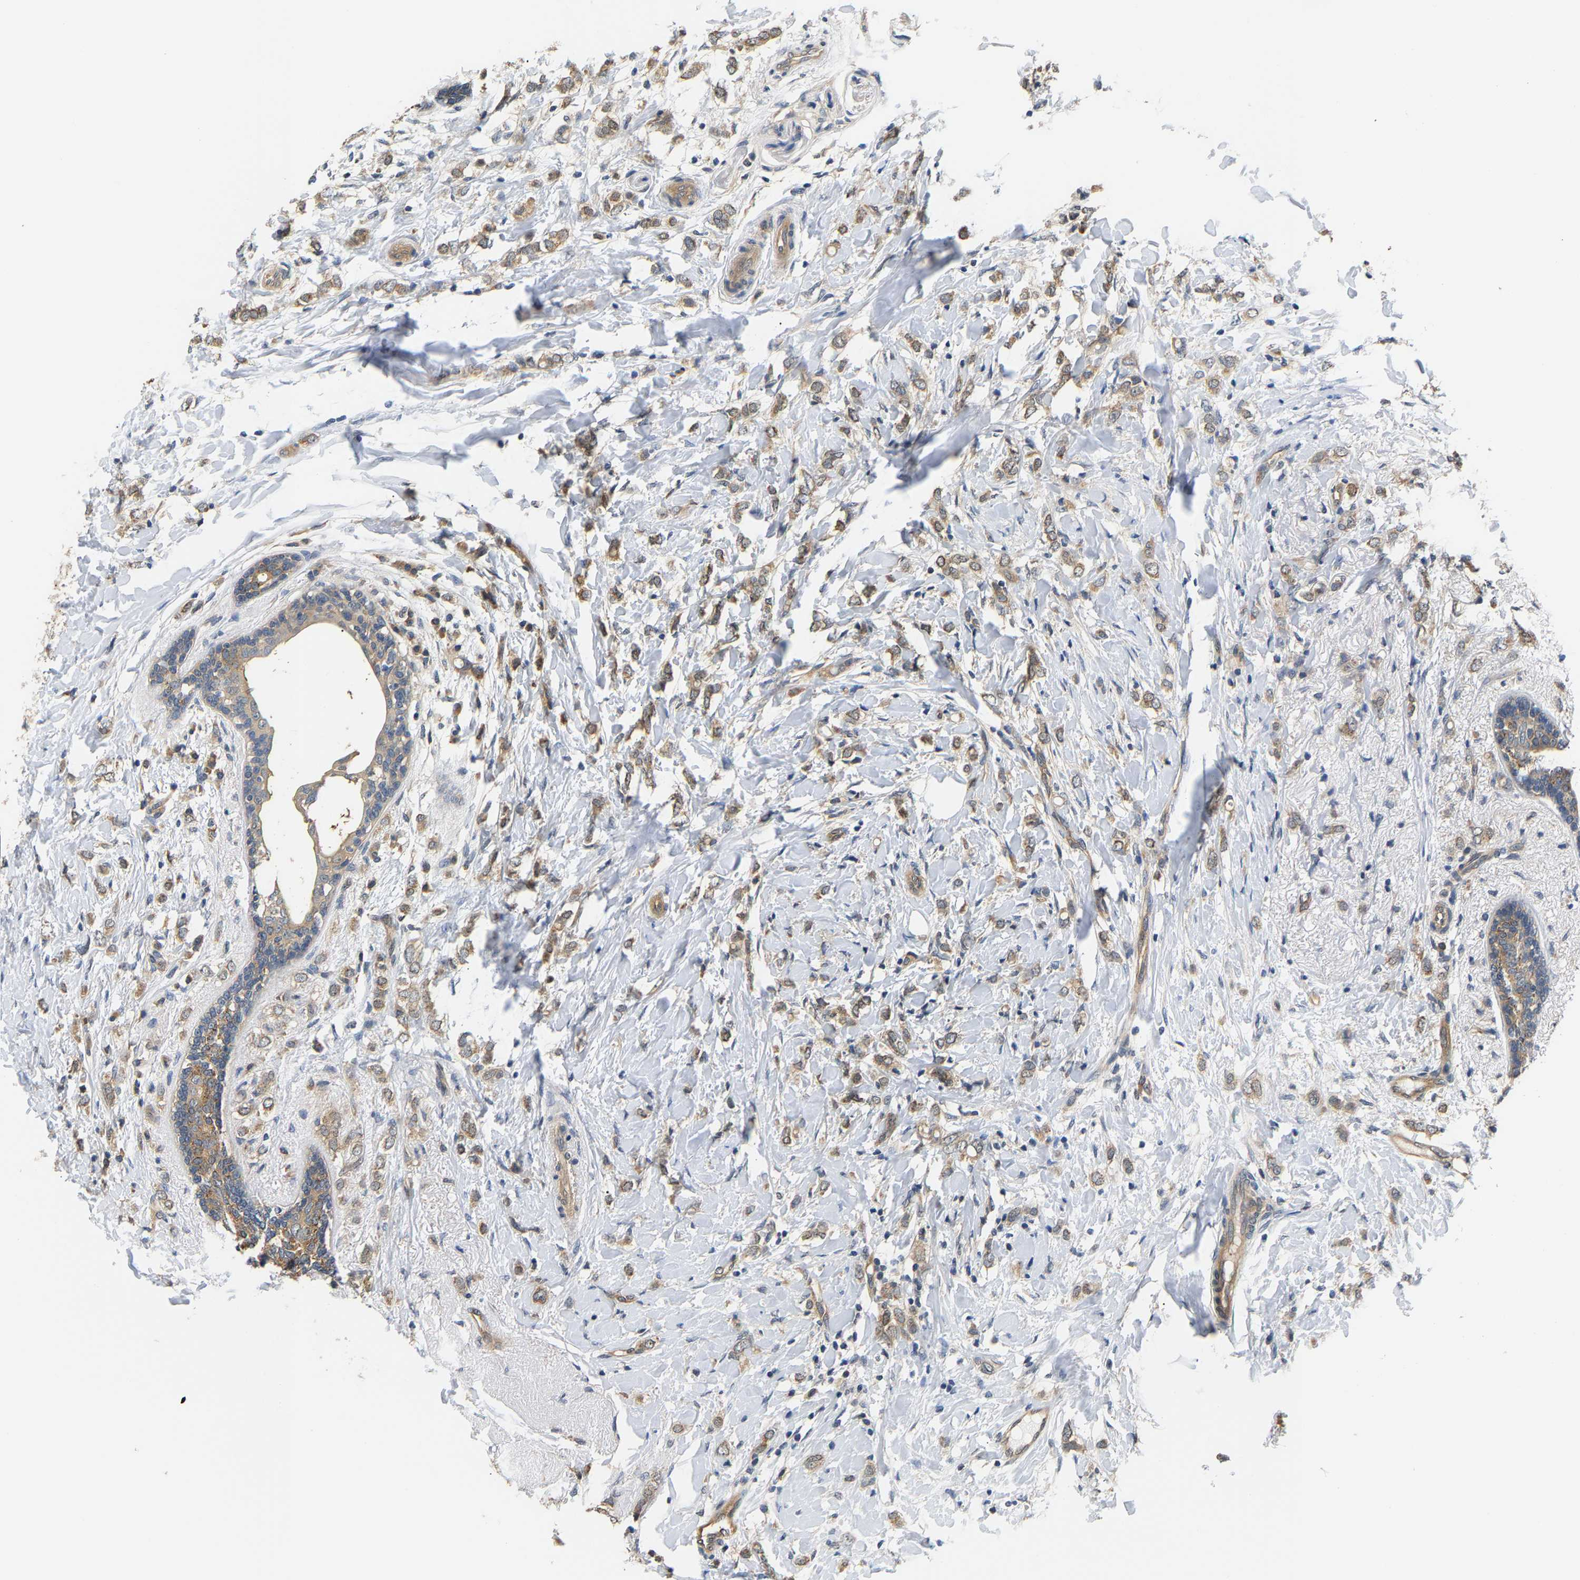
{"staining": {"intensity": "weak", "quantity": ">75%", "location": "cytoplasmic/membranous"}, "tissue": "breast cancer", "cell_type": "Tumor cells", "image_type": "cancer", "snomed": [{"axis": "morphology", "description": "Normal tissue, NOS"}, {"axis": "morphology", "description": "Lobular carcinoma"}, {"axis": "topography", "description": "Breast"}], "caption": "Approximately >75% of tumor cells in lobular carcinoma (breast) reveal weak cytoplasmic/membranous protein positivity as visualized by brown immunohistochemical staining.", "gene": "ARHGEF12", "patient": {"sex": "female", "age": 47}}